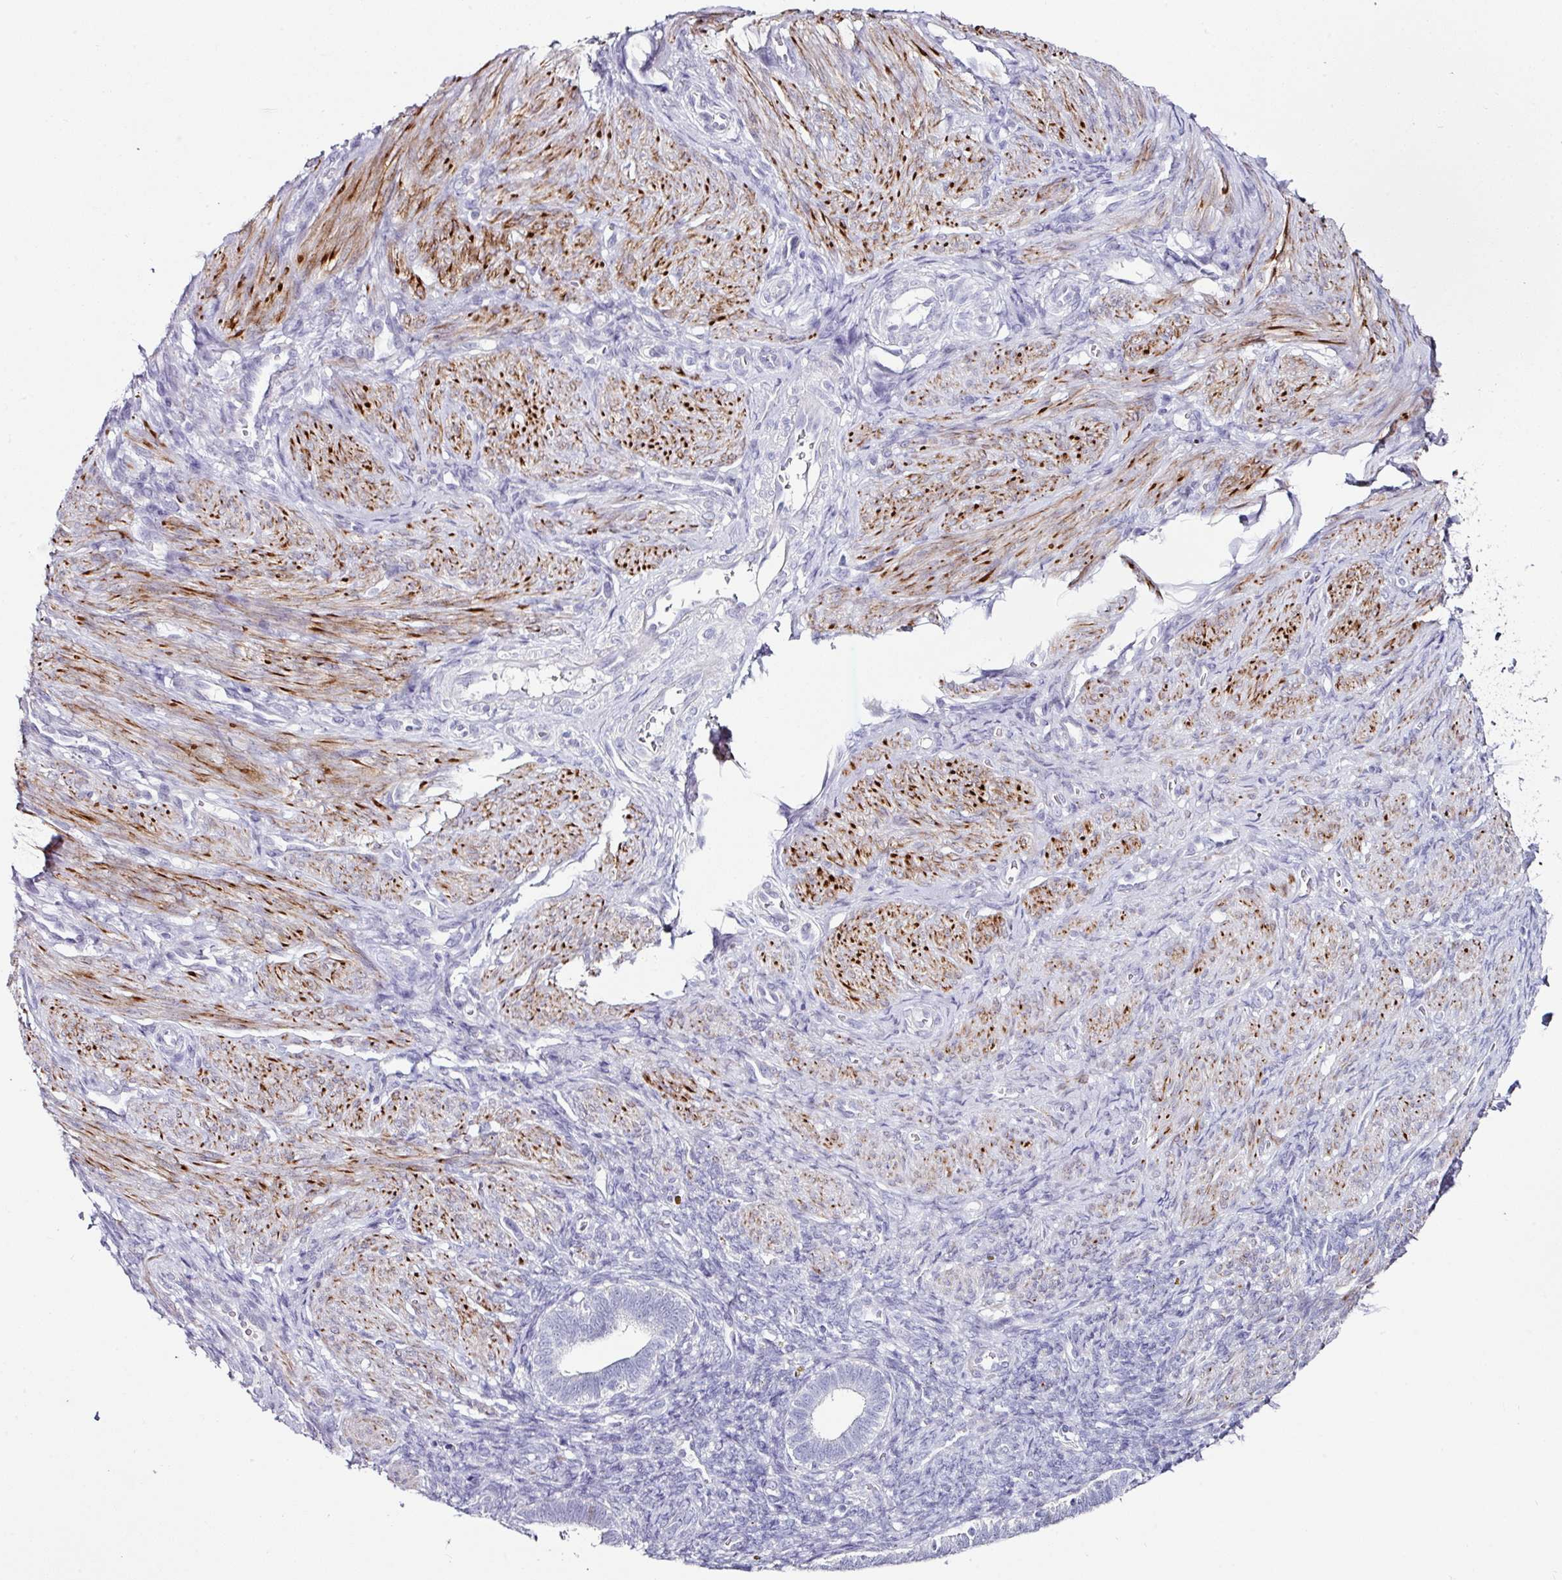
{"staining": {"intensity": "negative", "quantity": "none", "location": "none"}, "tissue": "endometrium", "cell_type": "Cells in endometrial stroma", "image_type": "normal", "snomed": [{"axis": "morphology", "description": "Normal tissue, NOS"}, {"axis": "topography", "description": "Endometrium"}], "caption": "A micrograph of human endometrium is negative for staining in cells in endometrial stroma. (Immunohistochemistry (ihc), brightfield microscopy, high magnification).", "gene": "TRA2A", "patient": {"sex": "female", "age": 34}}